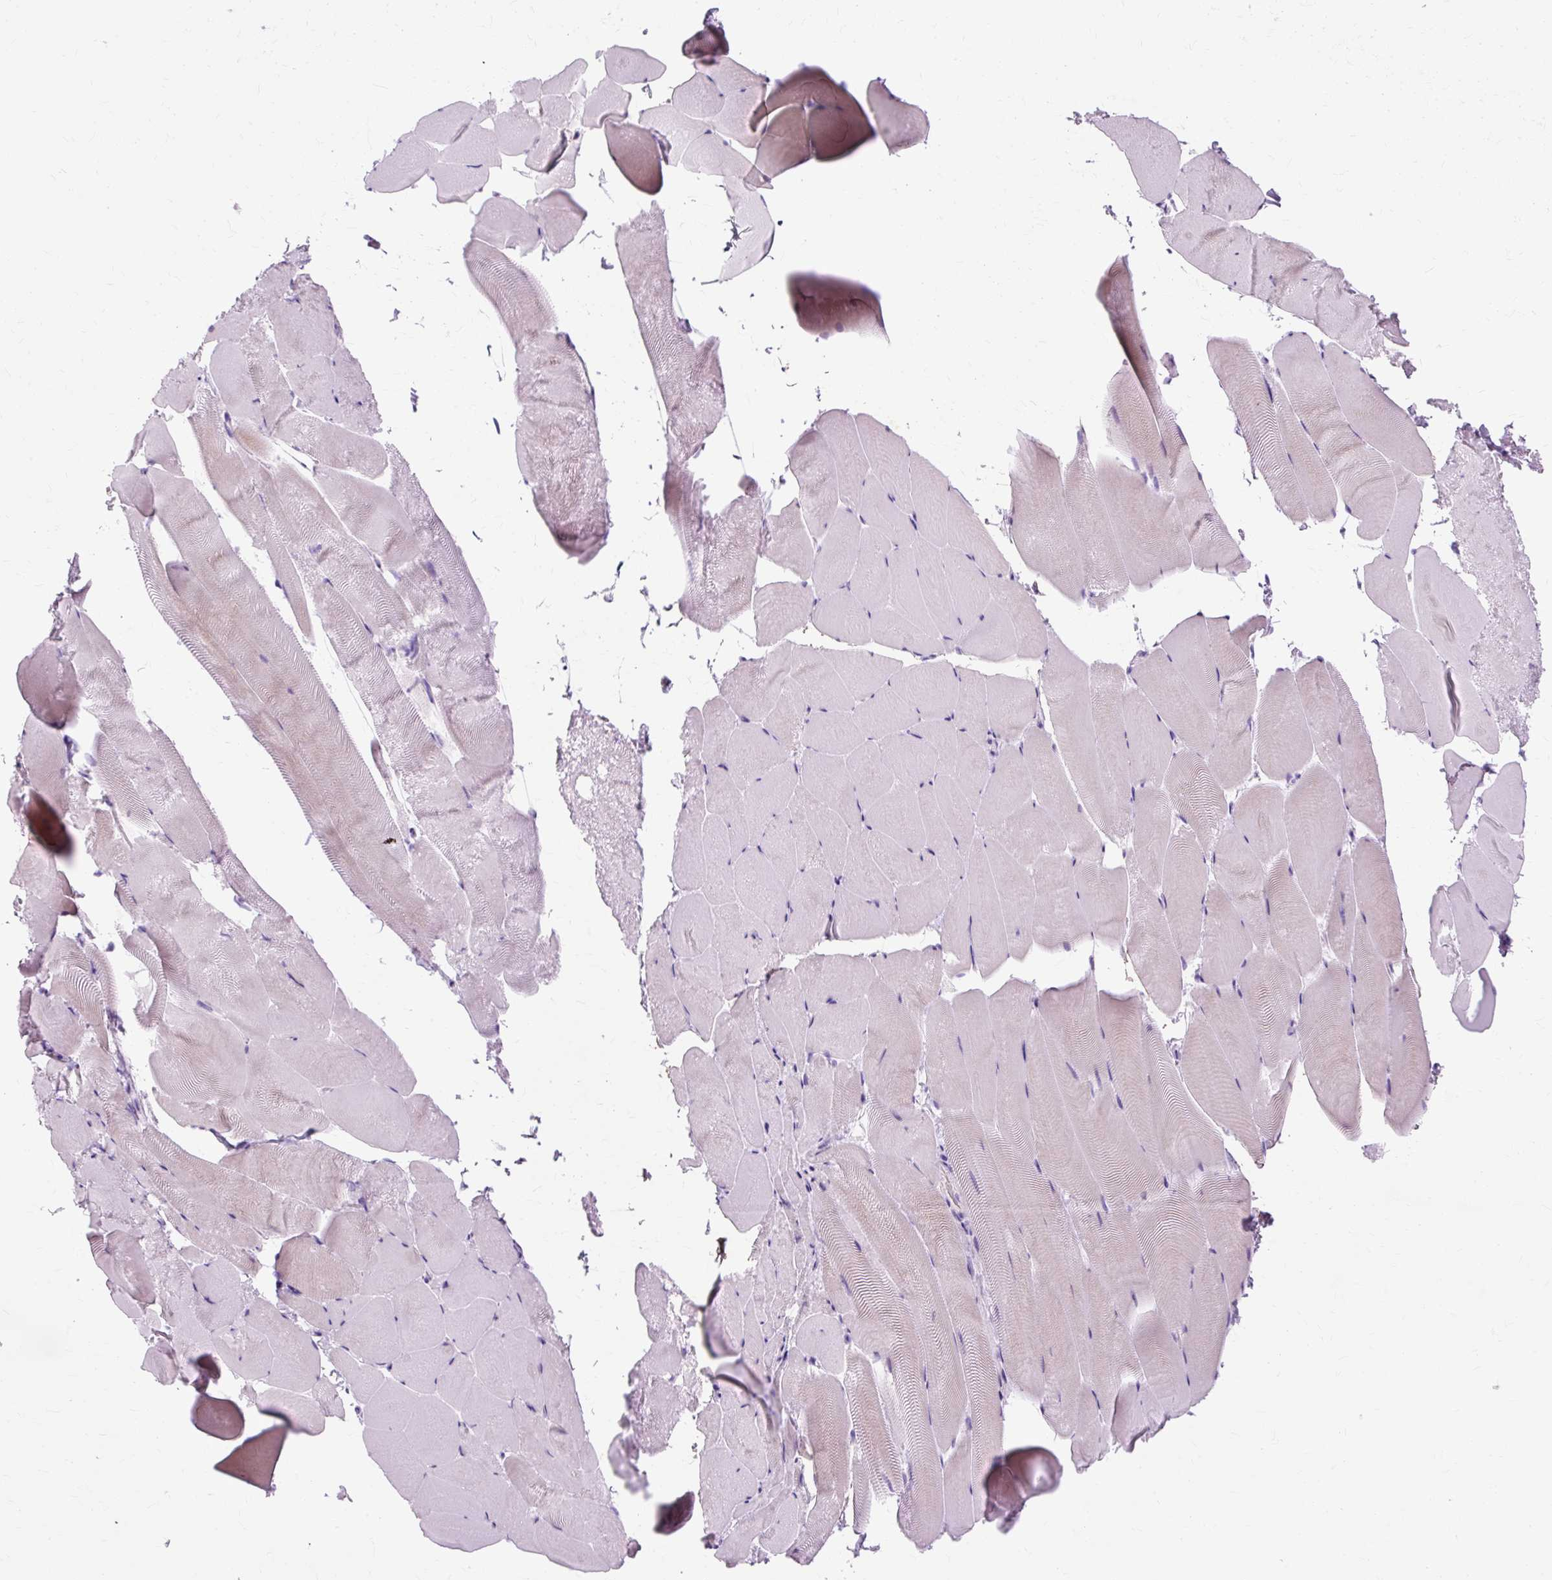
{"staining": {"intensity": "negative", "quantity": "none", "location": "none"}, "tissue": "skeletal muscle", "cell_type": "Myocytes", "image_type": "normal", "snomed": [{"axis": "morphology", "description": "Normal tissue, NOS"}, {"axis": "topography", "description": "Skeletal muscle"}], "caption": "High power microscopy histopathology image of an immunohistochemistry (IHC) histopathology image of unremarkable skeletal muscle, revealing no significant positivity in myocytes.", "gene": "TMEM89", "patient": {"sex": "female", "age": 64}}